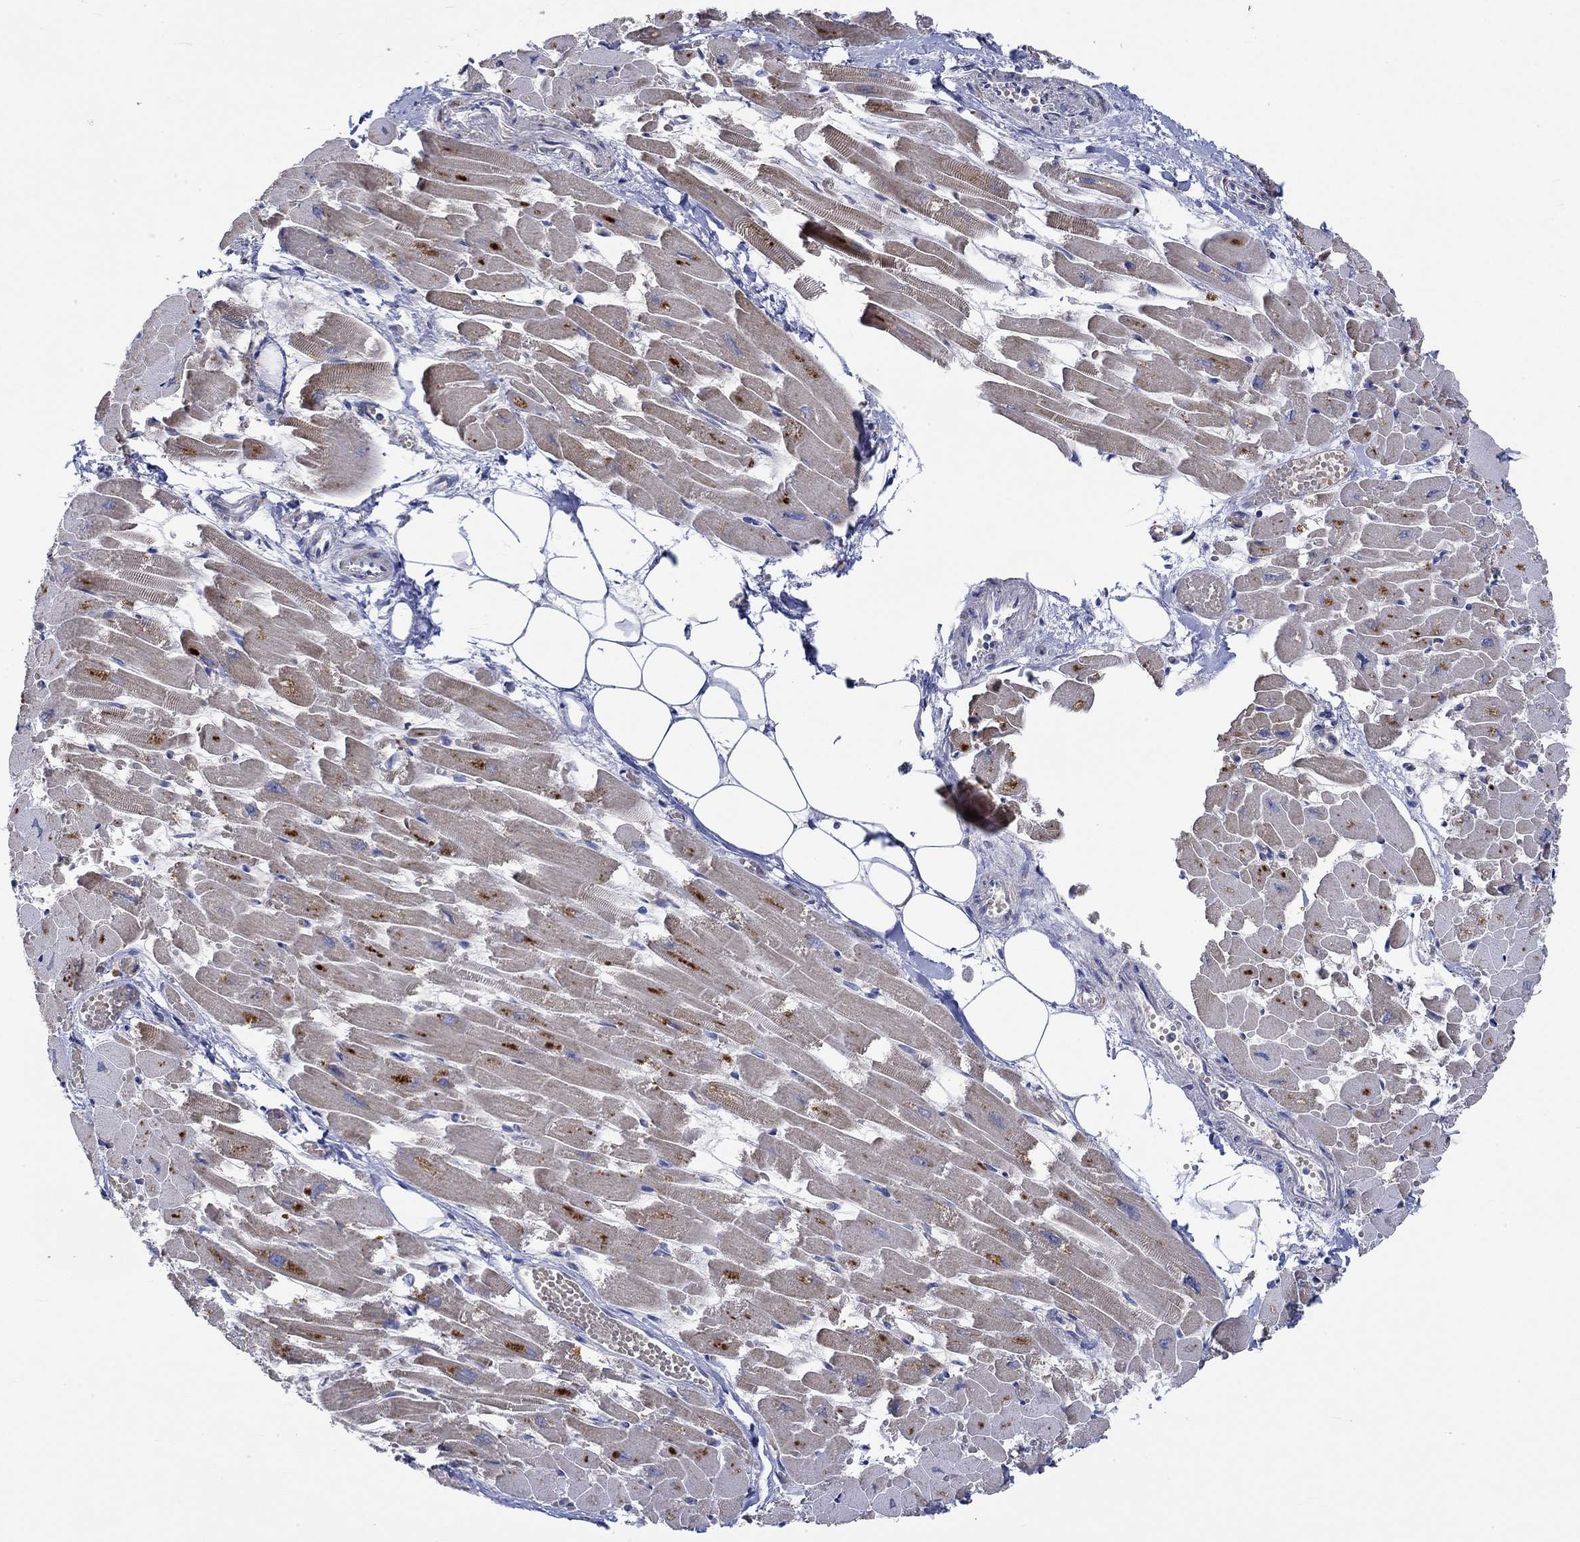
{"staining": {"intensity": "negative", "quantity": "none", "location": "none"}, "tissue": "heart muscle", "cell_type": "Cardiomyocytes", "image_type": "normal", "snomed": [{"axis": "morphology", "description": "Normal tissue, NOS"}, {"axis": "topography", "description": "Heart"}], "caption": "The image demonstrates no significant staining in cardiomyocytes of heart muscle.", "gene": "WASF1", "patient": {"sex": "female", "age": 52}}